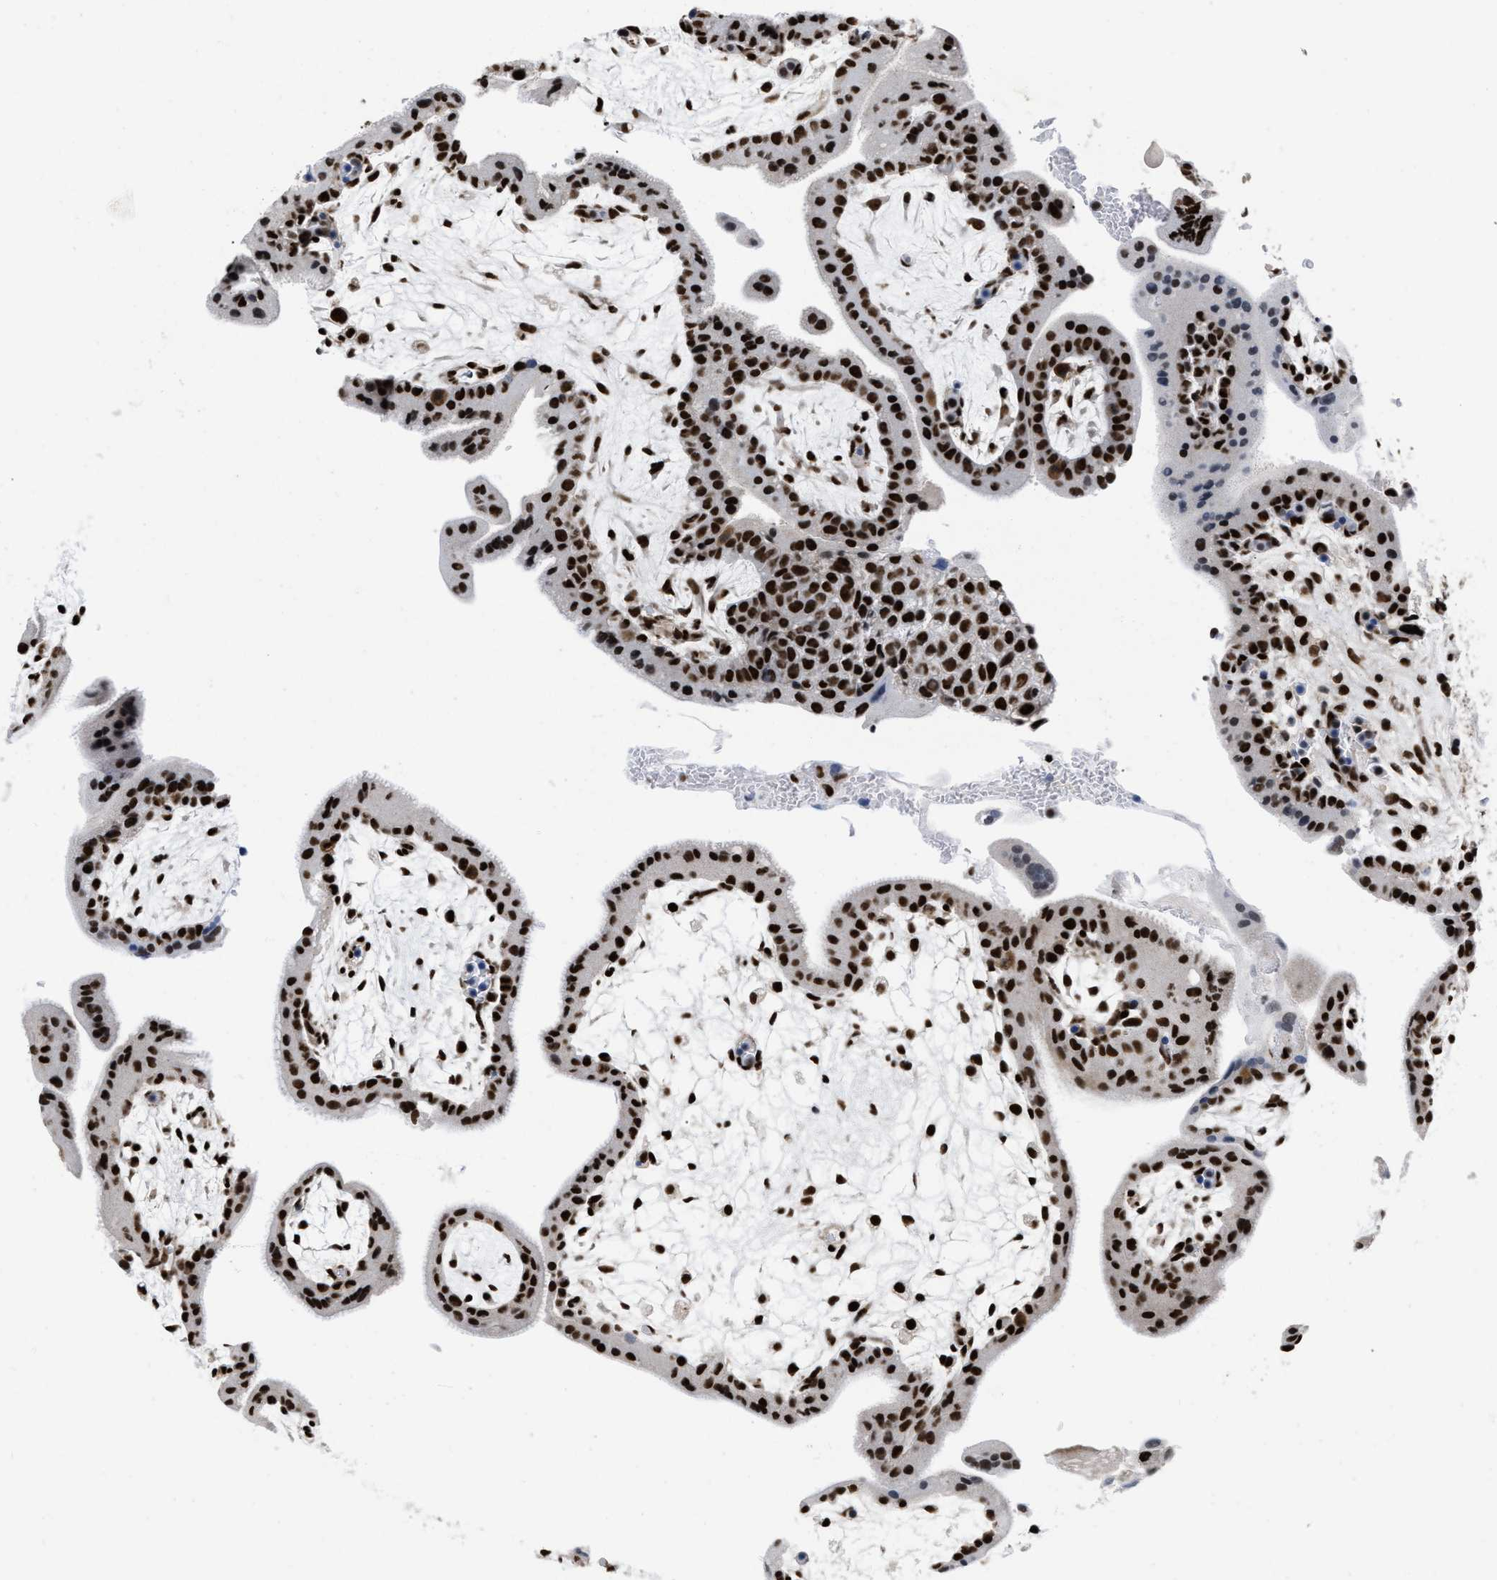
{"staining": {"intensity": "strong", "quantity": ">75%", "location": "nuclear"}, "tissue": "placenta", "cell_type": "Decidual cells", "image_type": "normal", "snomed": [{"axis": "morphology", "description": "Normal tissue, NOS"}, {"axis": "topography", "description": "Placenta"}], "caption": "IHC of normal placenta exhibits high levels of strong nuclear expression in approximately >75% of decidual cells. The protein is shown in brown color, while the nuclei are stained blue.", "gene": "CREB1", "patient": {"sex": "female", "age": 35}}